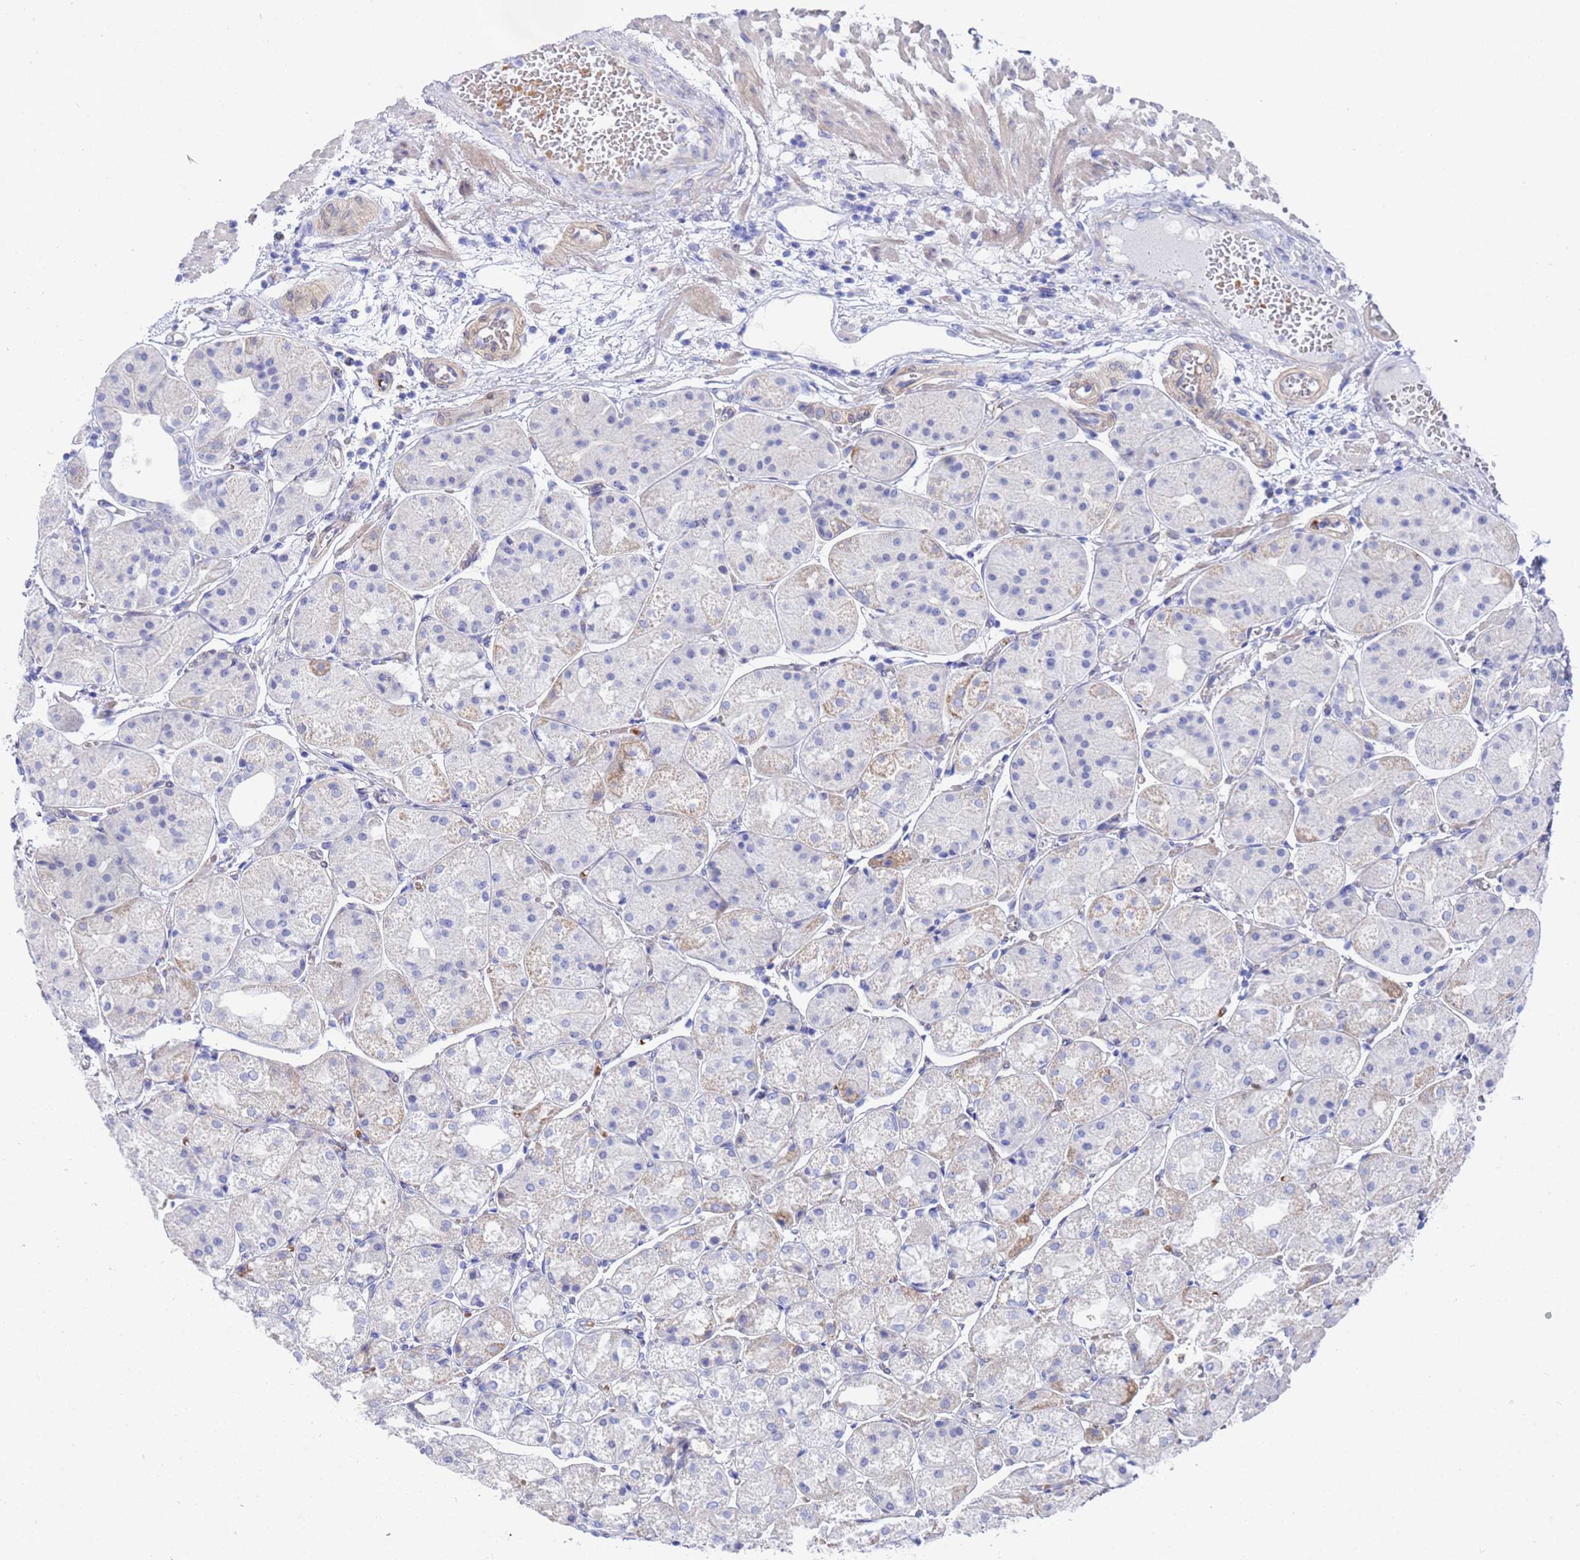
{"staining": {"intensity": "negative", "quantity": "none", "location": "none"}, "tissue": "stomach", "cell_type": "Glandular cells", "image_type": "normal", "snomed": [{"axis": "morphology", "description": "Normal tissue, NOS"}, {"axis": "topography", "description": "Stomach, upper"}], "caption": "Human stomach stained for a protein using immunohistochemistry shows no expression in glandular cells.", "gene": "ZNF26", "patient": {"sex": "male", "age": 72}}